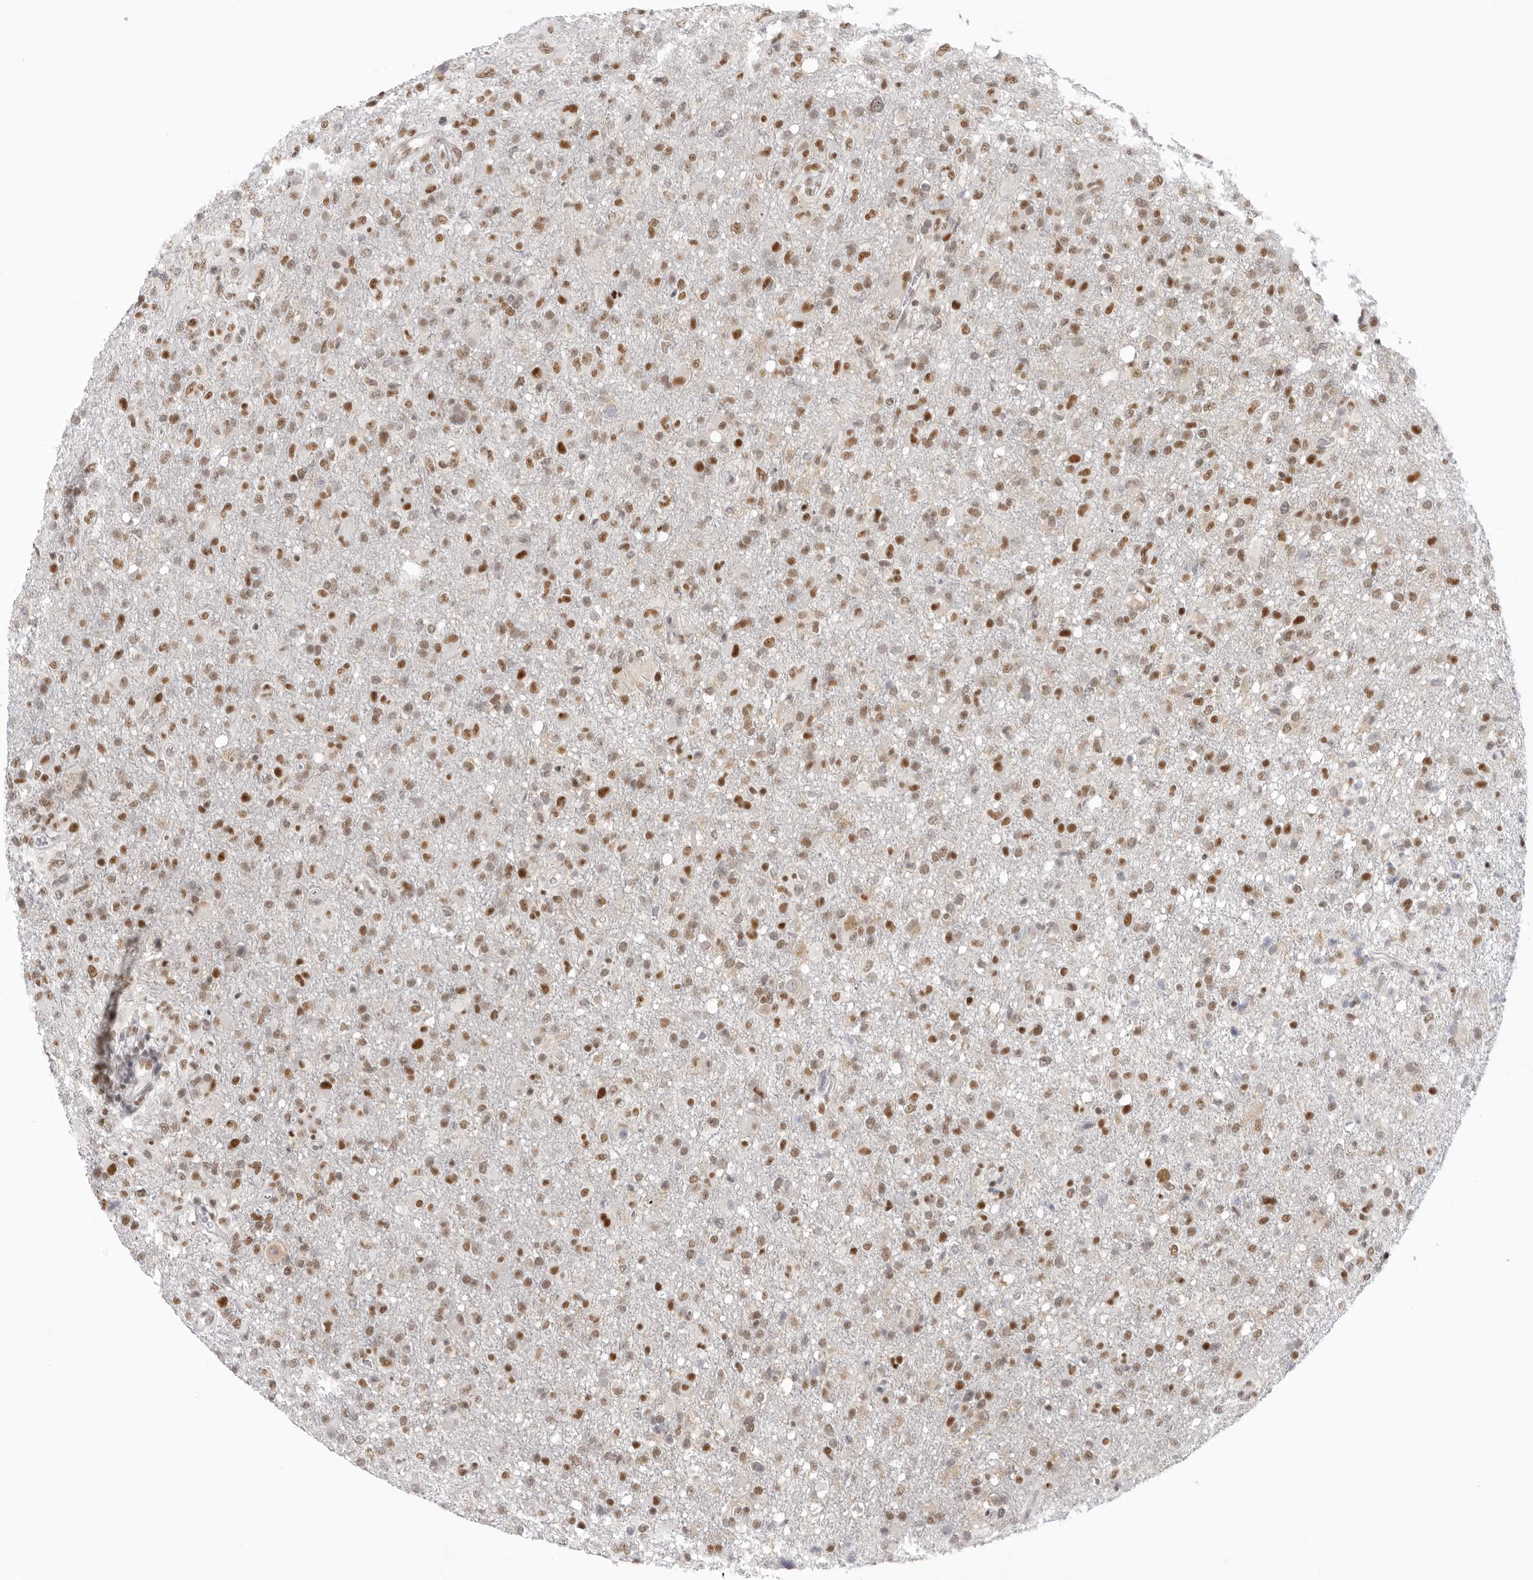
{"staining": {"intensity": "moderate", "quantity": ">75%", "location": "nuclear"}, "tissue": "glioma", "cell_type": "Tumor cells", "image_type": "cancer", "snomed": [{"axis": "morphology", "description": "Glioma, malignant, High grade"}, {"axis": "topography", "description": "Brain"}], "caption": "A high-resolution micrograph shows immunohistochemistry (IHC) staining of malignant glioma (high-grade), which displays moderate nuclear expression in about >75% of tumor cells.", "gene": "RPA2", "patient": {"sex": "female", "age": 57}}